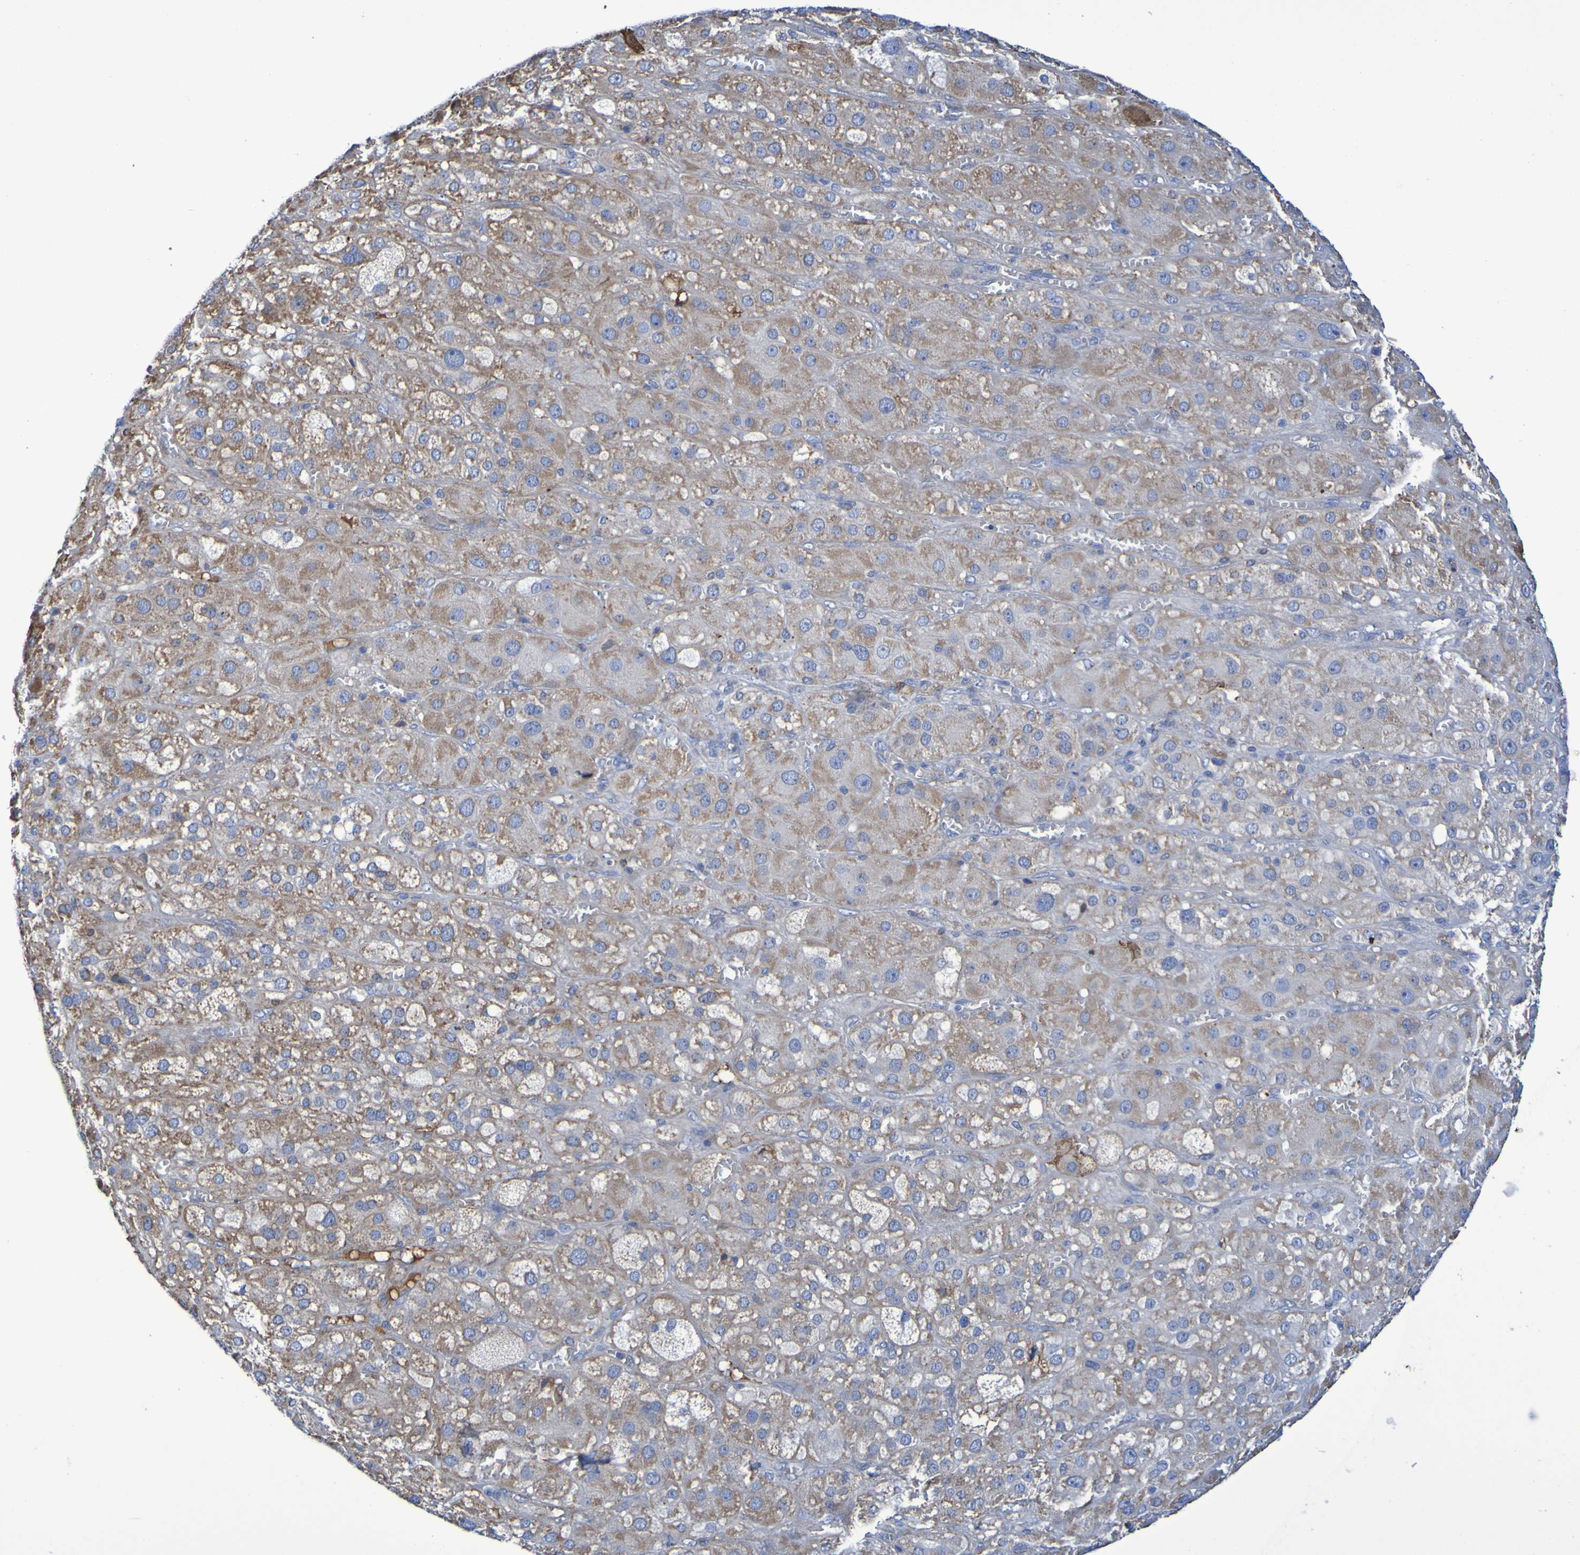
{"staining": {"intensity": "moderate", "quantity": ">75%", "location": "cytoplasmic/membranous"}, "tissue": "adrenal gland", "cell_type": "Glandular cells", "image_type": "normal", "snomed": [{"axis": "morphology", "description": "Normal tissue, NOS"}, {"axis": "topography", "description": "Adrenal gland"}], "caption": "Protein expression analysis of benign adrenal gland shows moderate cytoplasmic/membranous expression in about >75% of glandular cells.", "gene": "CNTN2", "patient": {"sex": "female", "age": 47}}